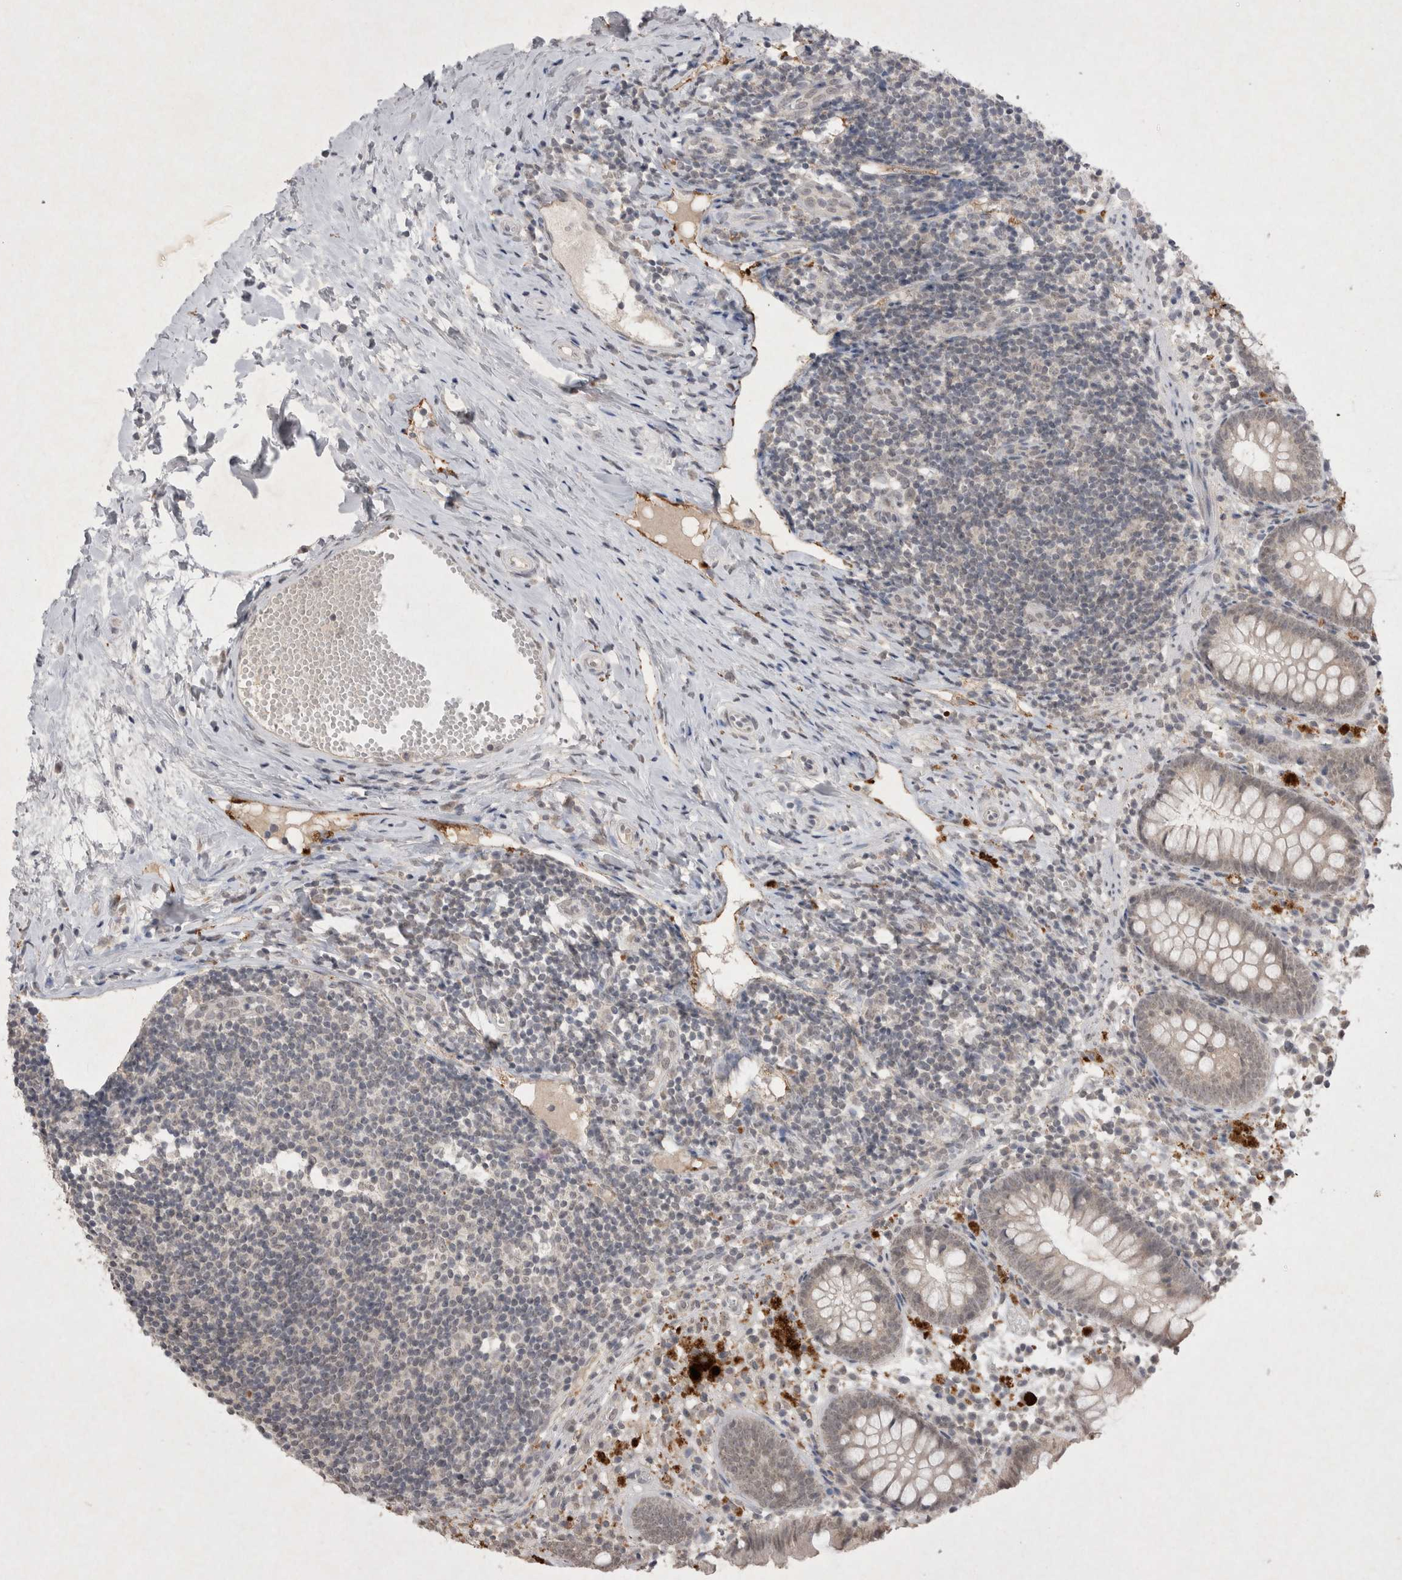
{"staining": {"intensity": "negative", "quantity": "none", "location": "none"}, "tissue": "appendix", "cell_type": "Glandular cells", "image_type": "normal", "snomed": [{"axis": "morphology", "description": "Normal tissue, NOS"}, {"axis": "topography", "description": "Appendix"}], "caption": "The image displays no staining of glandular cells in benign appendix.", "gene": "LYVE1", "patient": {"sex": "female", "age": 20}}